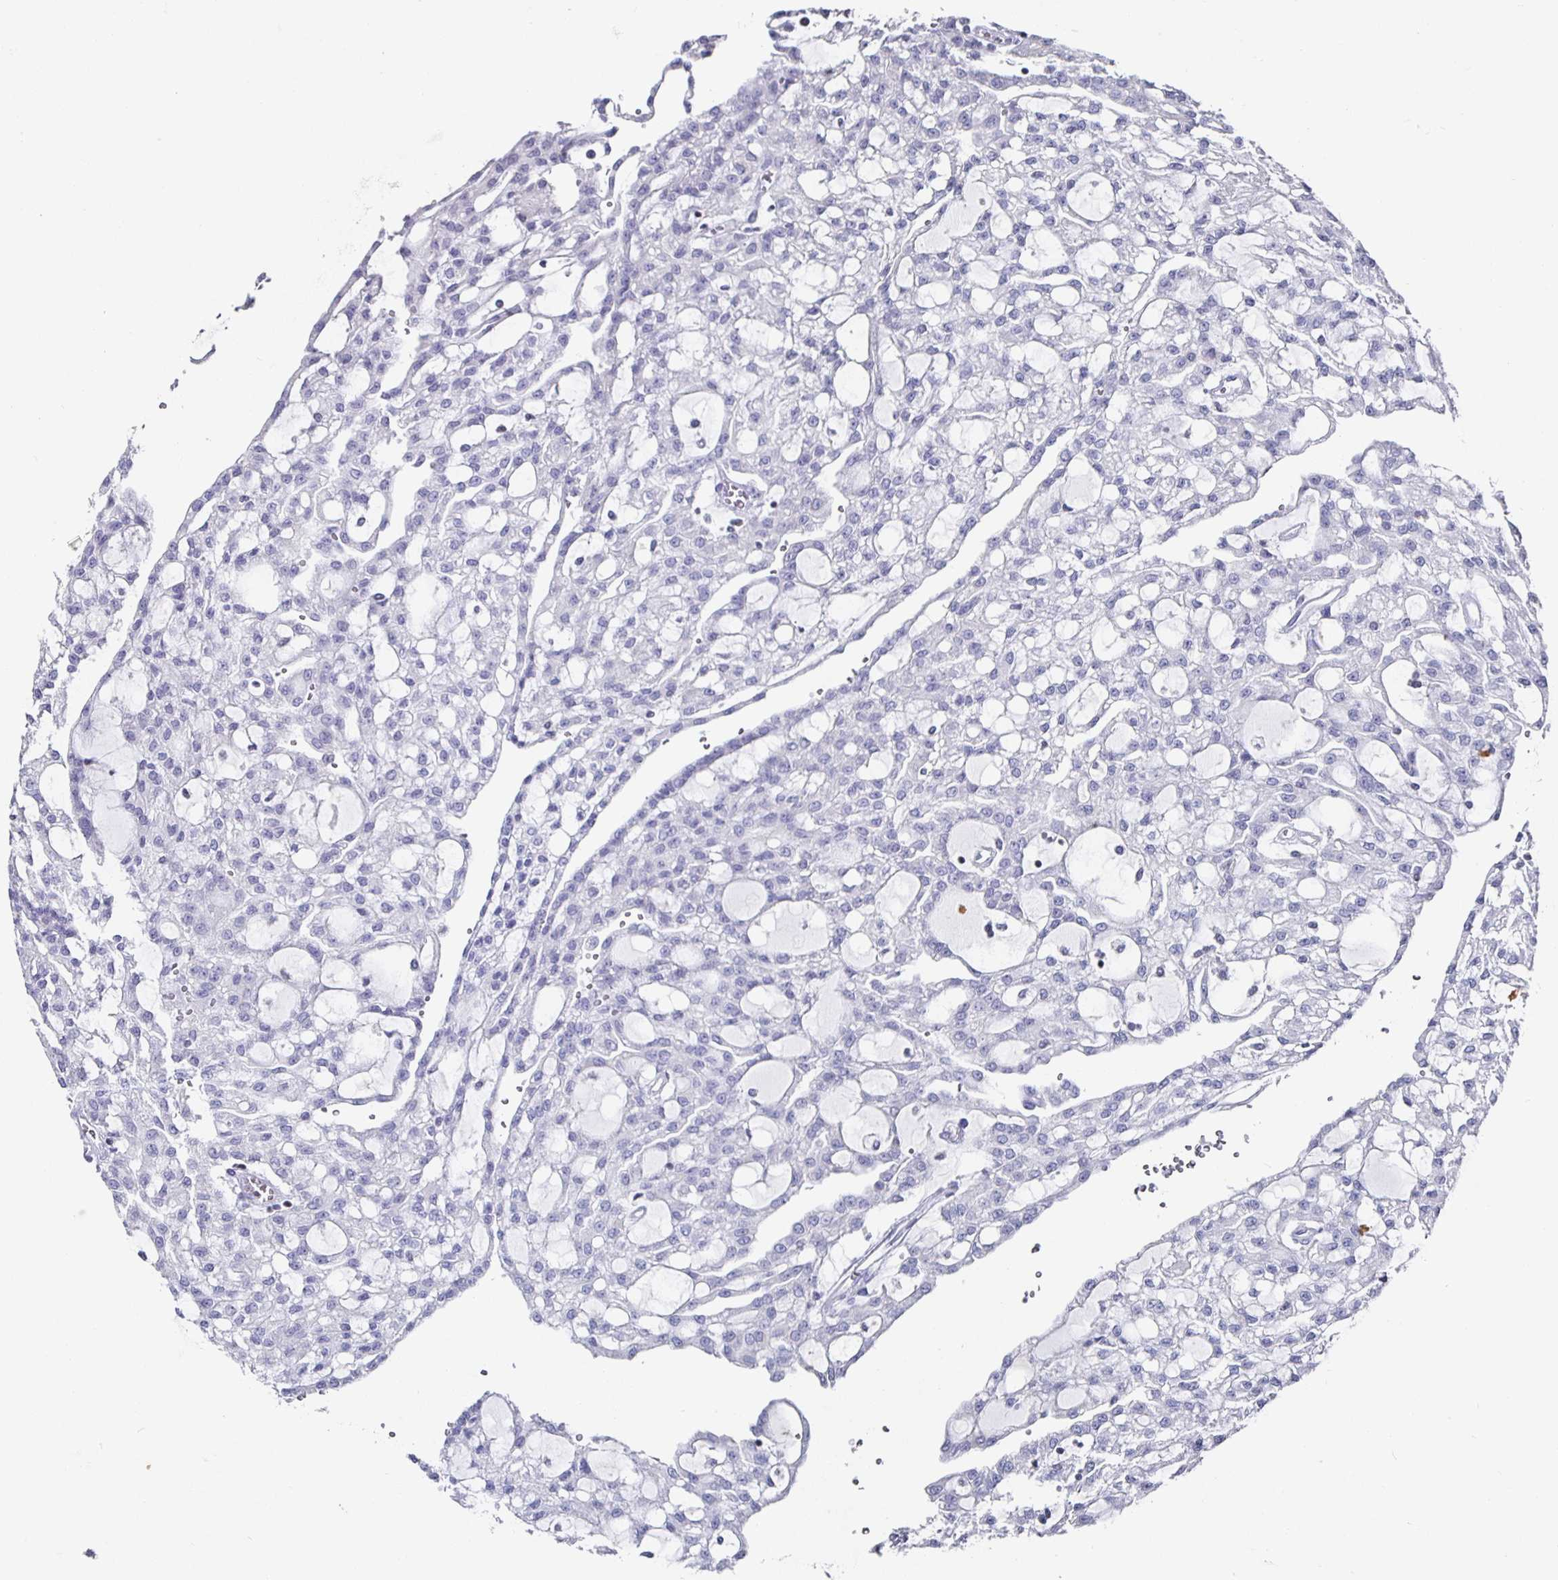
{"staining": {"intensity": "negative", "quantity": "none", "location": "none"}, "tissue": "renal cancer", "cell_type": "Tumor cells", "image_type": "cancer", "snomed": [{"axis": "morphology", "description": "Adenocarcinoma, NOS"}, {"axis": "topography", "description": "Kidney"}], "caption": "DAB immunohistochemical staining of human renal adenocarcinoma demonstrates no significant expression in tumor cells.", "gene": "RUNX2", "patient": {"sex": "male", "age": 63}}